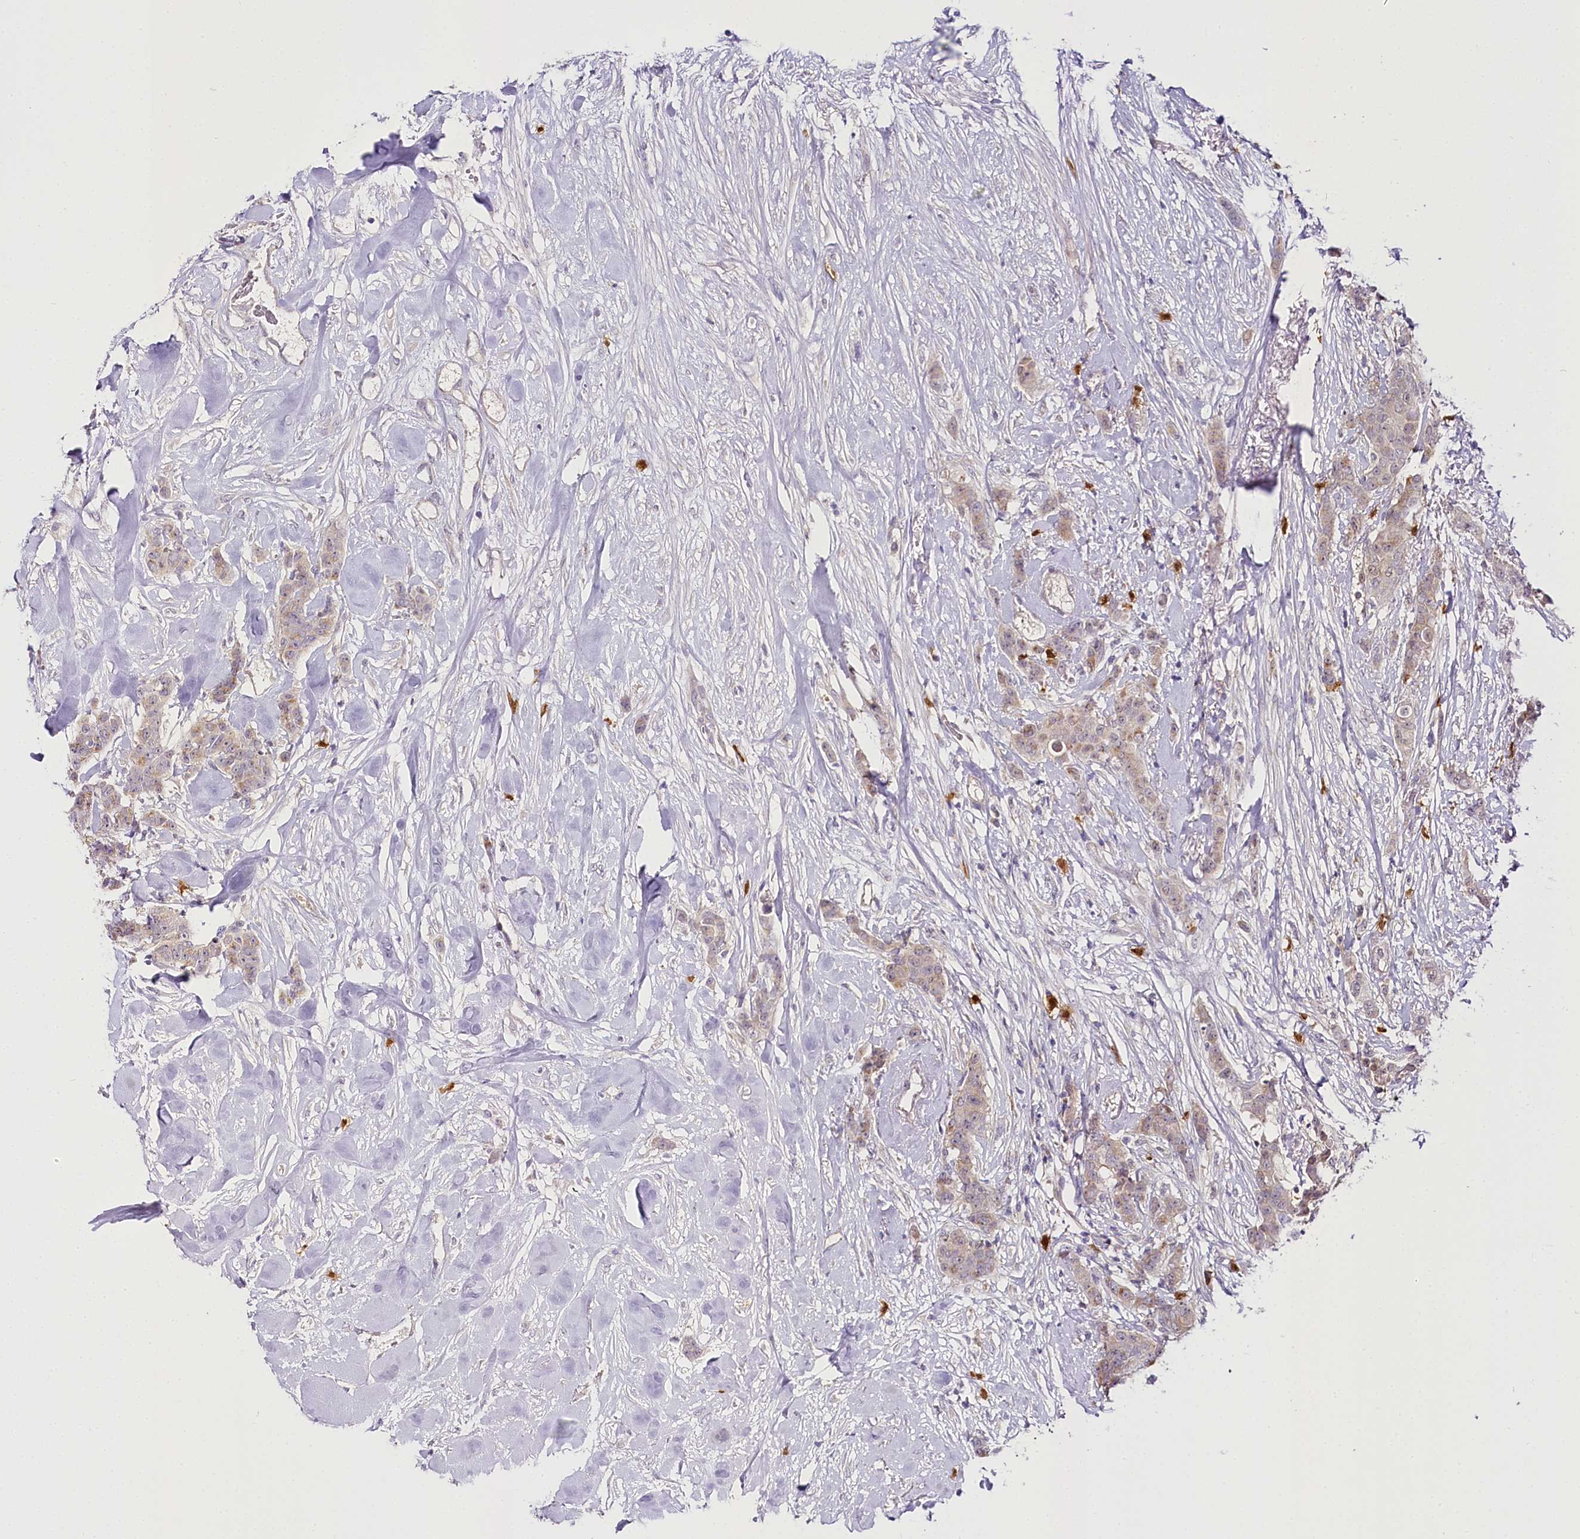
{"staining": {"intensity": "weak", "quantity": ">75%", "location": "cytoplasmic/membranous"}, "tissue": "breast cancer", "cell_type": "Tumor cells", "image_type": "cancer", "snomed": [{"axis": "morphology", "description": "Duct carcinoma"}, {"axis": "topography", "description": "Breast"}], "caption": "There is low levels of weak cytoplasmic/membranous staining in tumor cells of breast cancer, as demonstrated by immunohistochemical staining (brown color).", "gene": "VWA5A", "patient": {"sex": "female", "age": 40}}